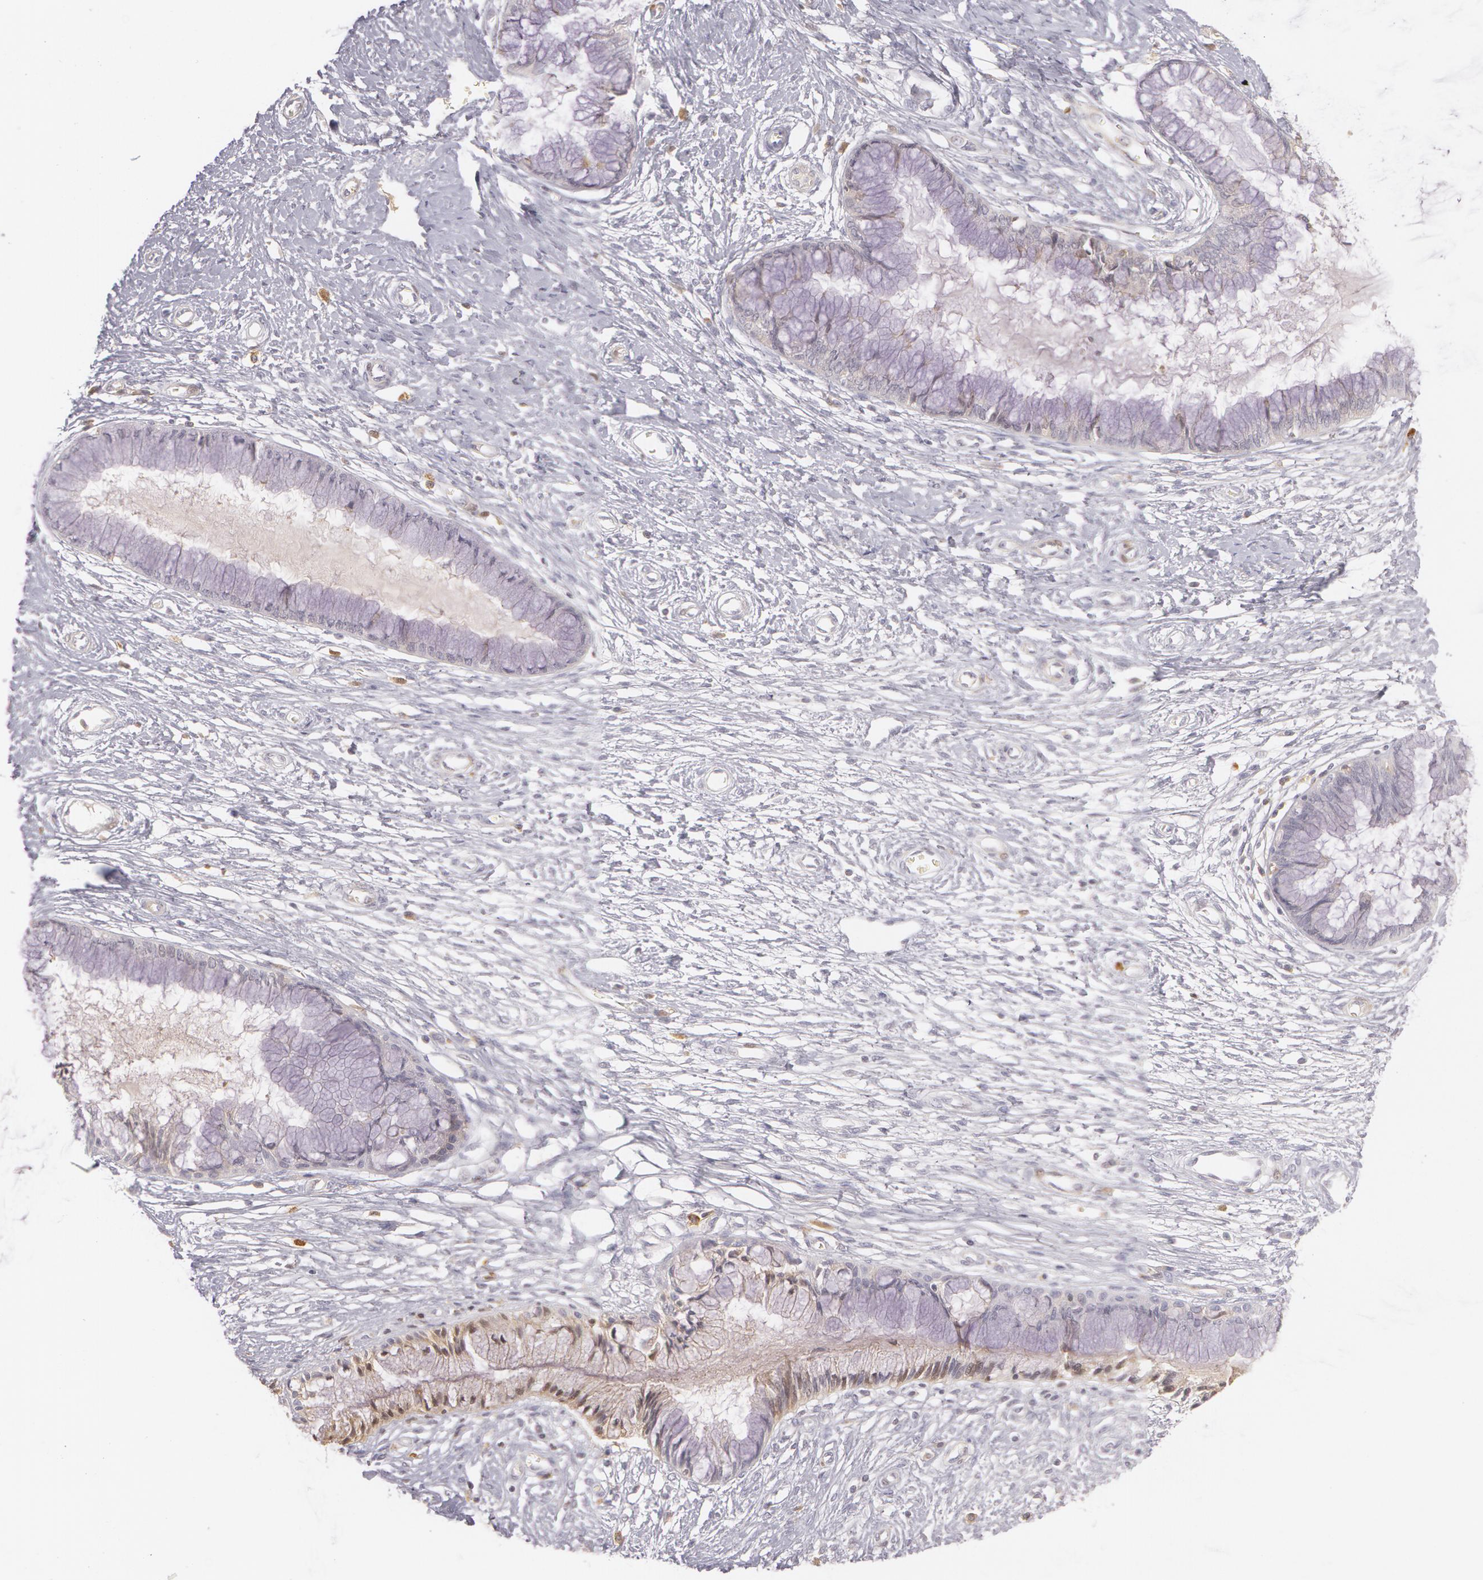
{"staining": {"intensity": "negative", "quantity": "none", "location": "none"}, "tissue": "cervix", "cell_type": "Glandular cells", "image_type": "normal", "snomed": [{"axis": "morphology", "description": "Normal tissue, NOS"}, {"axis": "topography", "description": "Cervix"}], "caption": "DAB immunohistochemical staining of normal cervix reveals no significant positivity in glandular cells.", "gene": "LBP", "patient": {"sex": "female", "age": 27}}